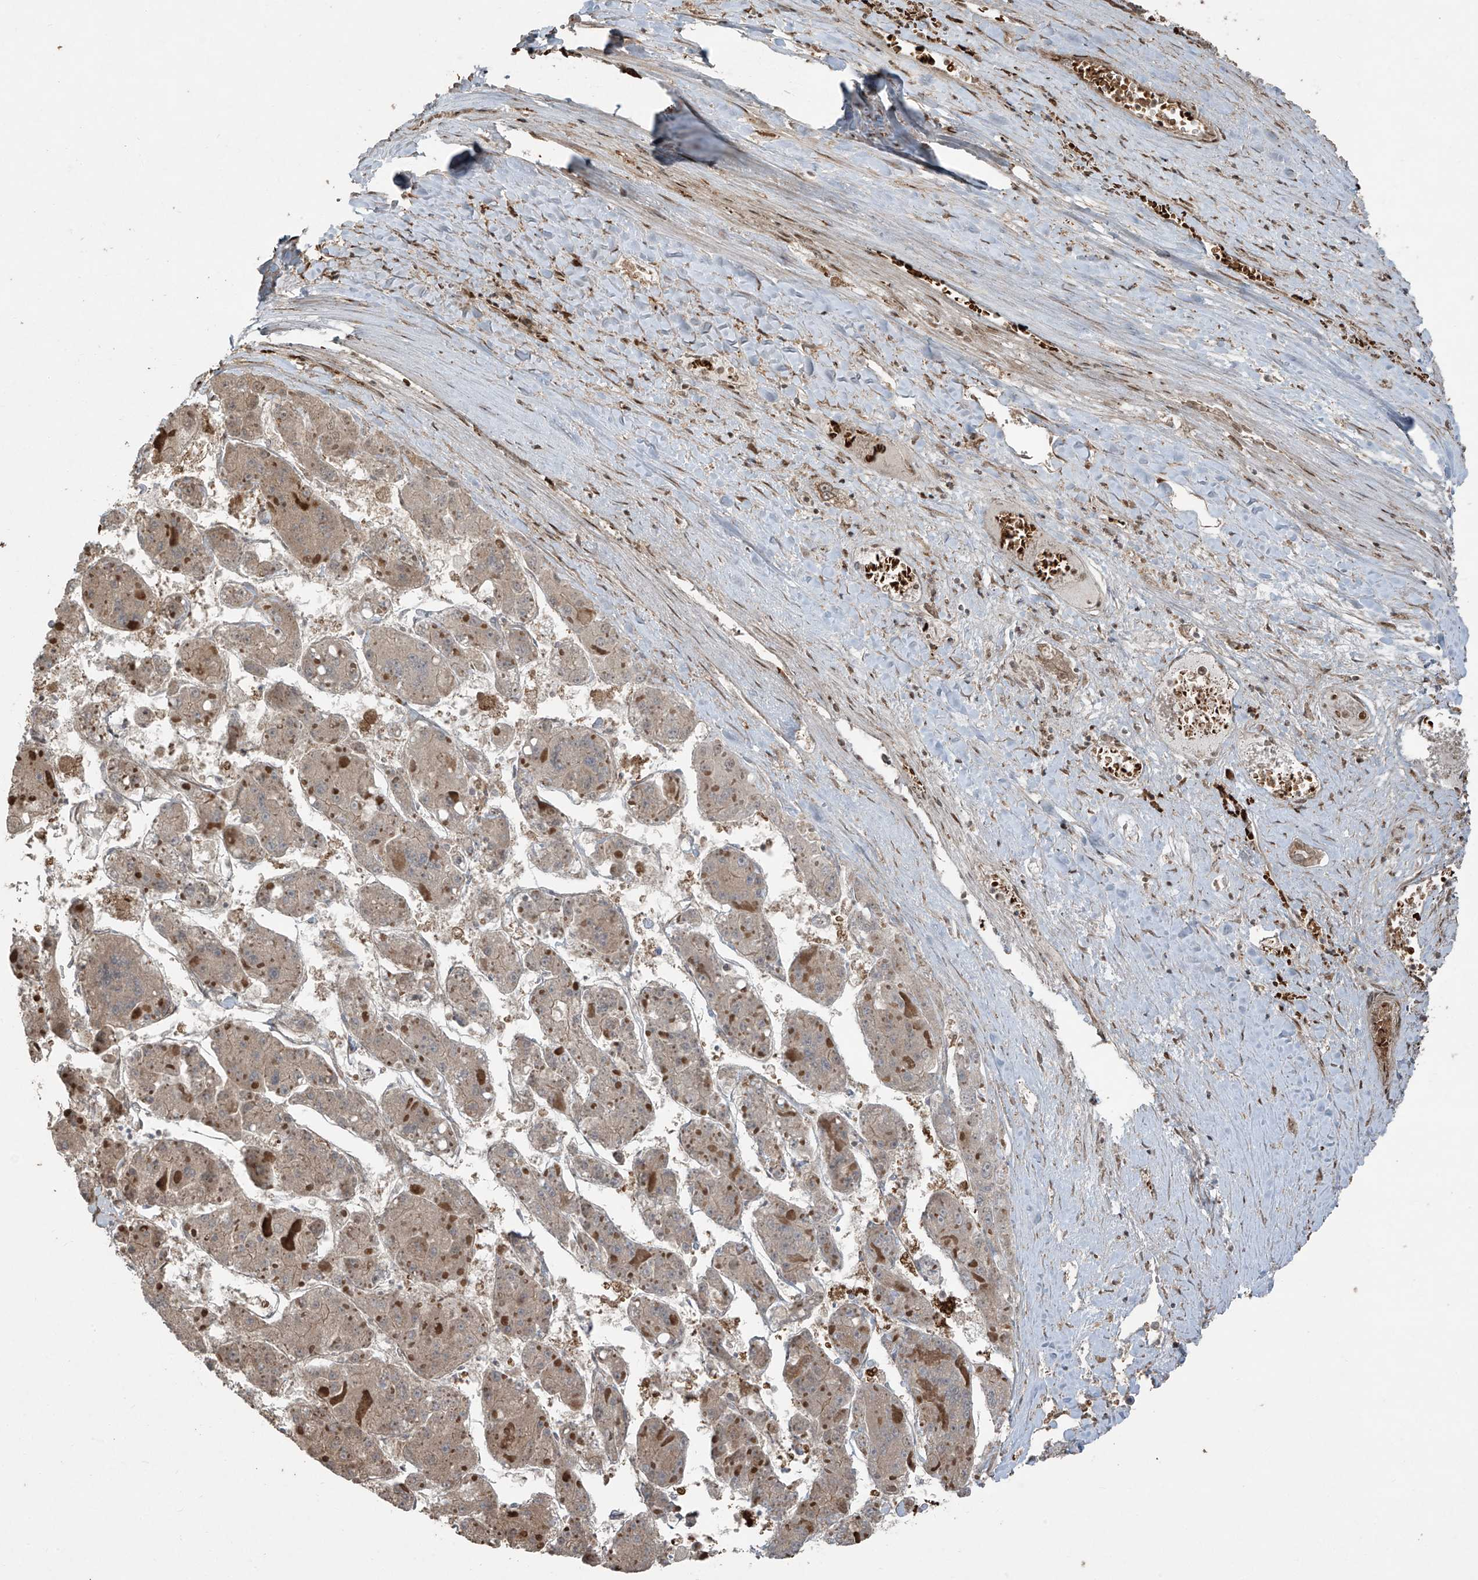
{"staining": {"intensity": "weak", "quantity": "<25%", "location": "cytoplasmic/membranous"}, "tissue": "liver cancer", "cell_type": "Tumor cells", "image_type": "cancer", "snomed": [{"axis": "morphology", "description": "Carcinoma, Hepatocellular, NOS"}, {"axis": "topography", "description": "Liver"}], "caption": "High power microscopy micrograph of an IHC image of hepatocellular carcinoma (liver), revealing no significant staining in tumor cells.", "gene": "TTC22", "patient": {"sex": "female", "age": 73}}